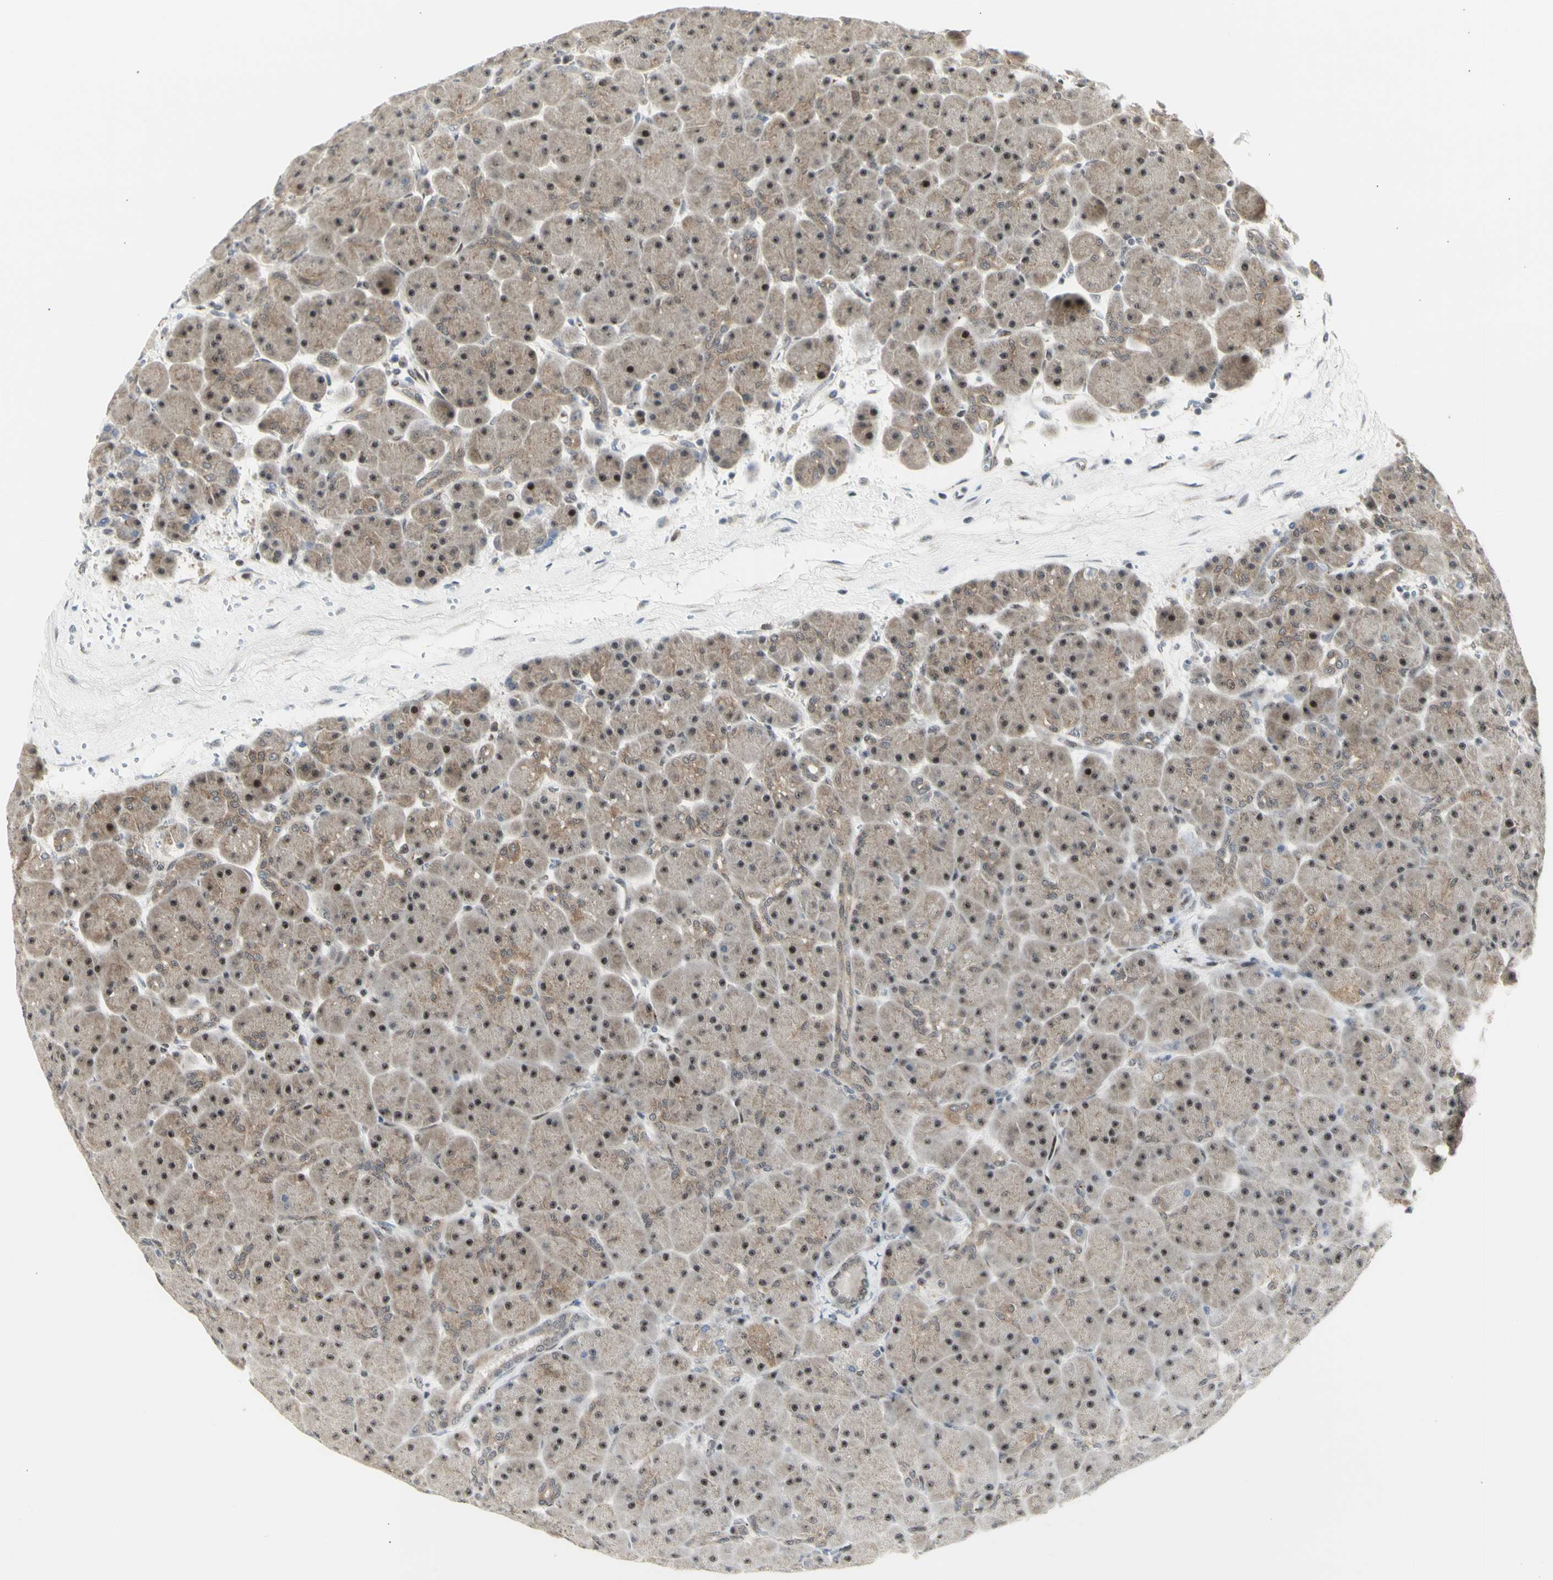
{"staining": {"intensity": "strong", "quantity": ">75%", "location": "cytoplasmic/membranous,nuclear"}, "tissue": "pancreas", "cell_type": "Exocrine glandular cells", "image_type": "normal", "snomed": [{"axis": "morphology", "description": "Normal tissue, NOS"}, {"axis": "topography", "description": "Pancreas"}], "caption": "Unremarkable pancreas was stained to show a protein in brown. There is high levels of strong cytoplasmic/membranous,nuclear positivity in approximately >75% of exocrine glandular cells.", "gene": "DHRS7B", "patient": {"sex": "male", "age": 66}}